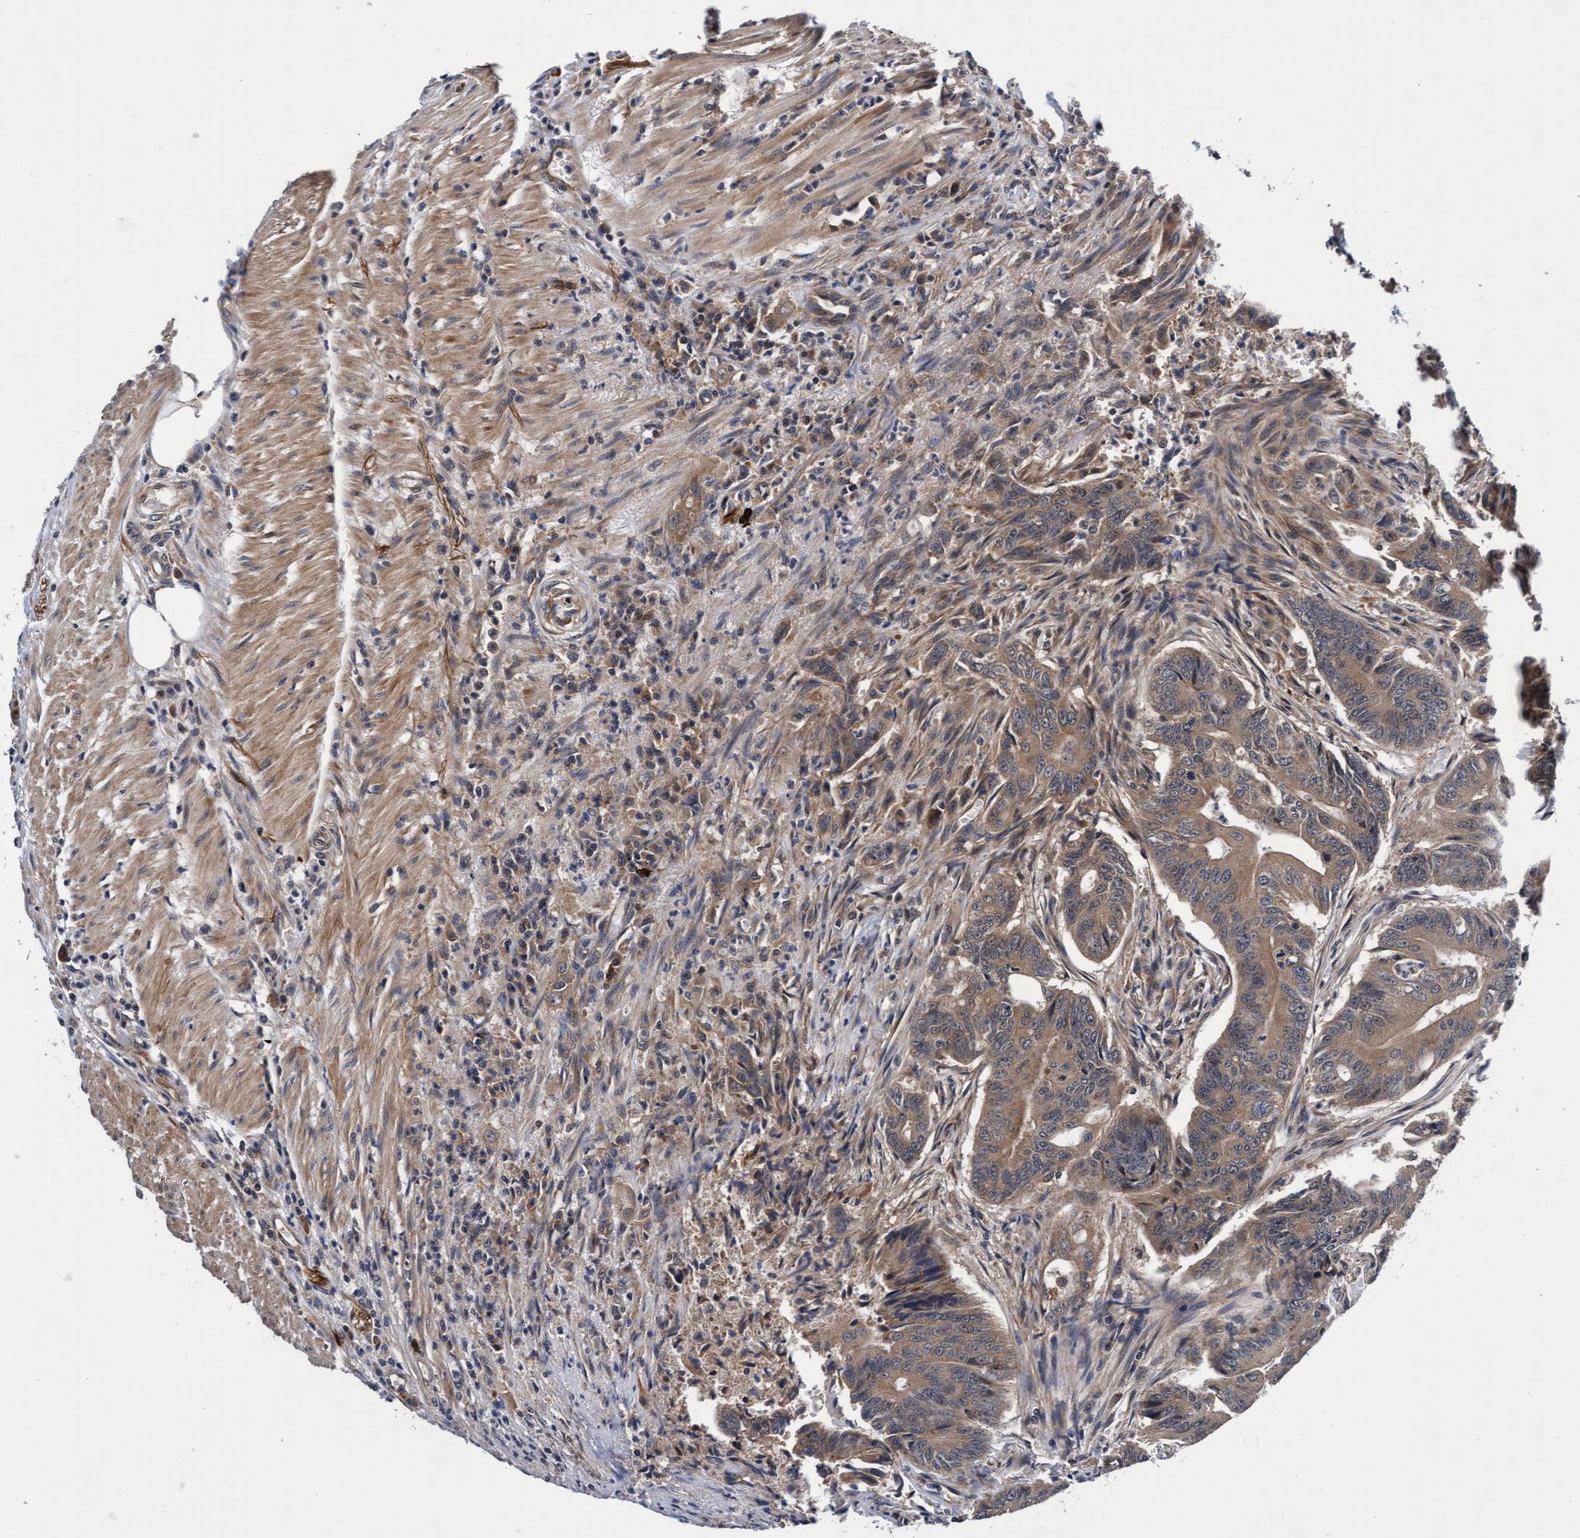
{"staining": {"intensity": "weak", "quantity": ">75%", "location": "cytoplasmic/membranous"}, "tissue": "colorectal cancer", "cell_type": "Tumor cells", "image_type": "cancer", "snomed": [{"axis": "morphology", "description": "Adenoma, NOS"}, {"axis": "morphology", "description": "Adenocarcinoma, NOS"}, {"axis": "topography", "description": "Colon"}], "caption": "IHC micrograph of adenocarcinoma (colorectal) stained for a protein (brown), which shows low levels of weak cytoplasmic/membranous staining in about >75% of tumor cells.", "gene": "EFCAB13", "patient": {"sex": "male", "age": 79}}